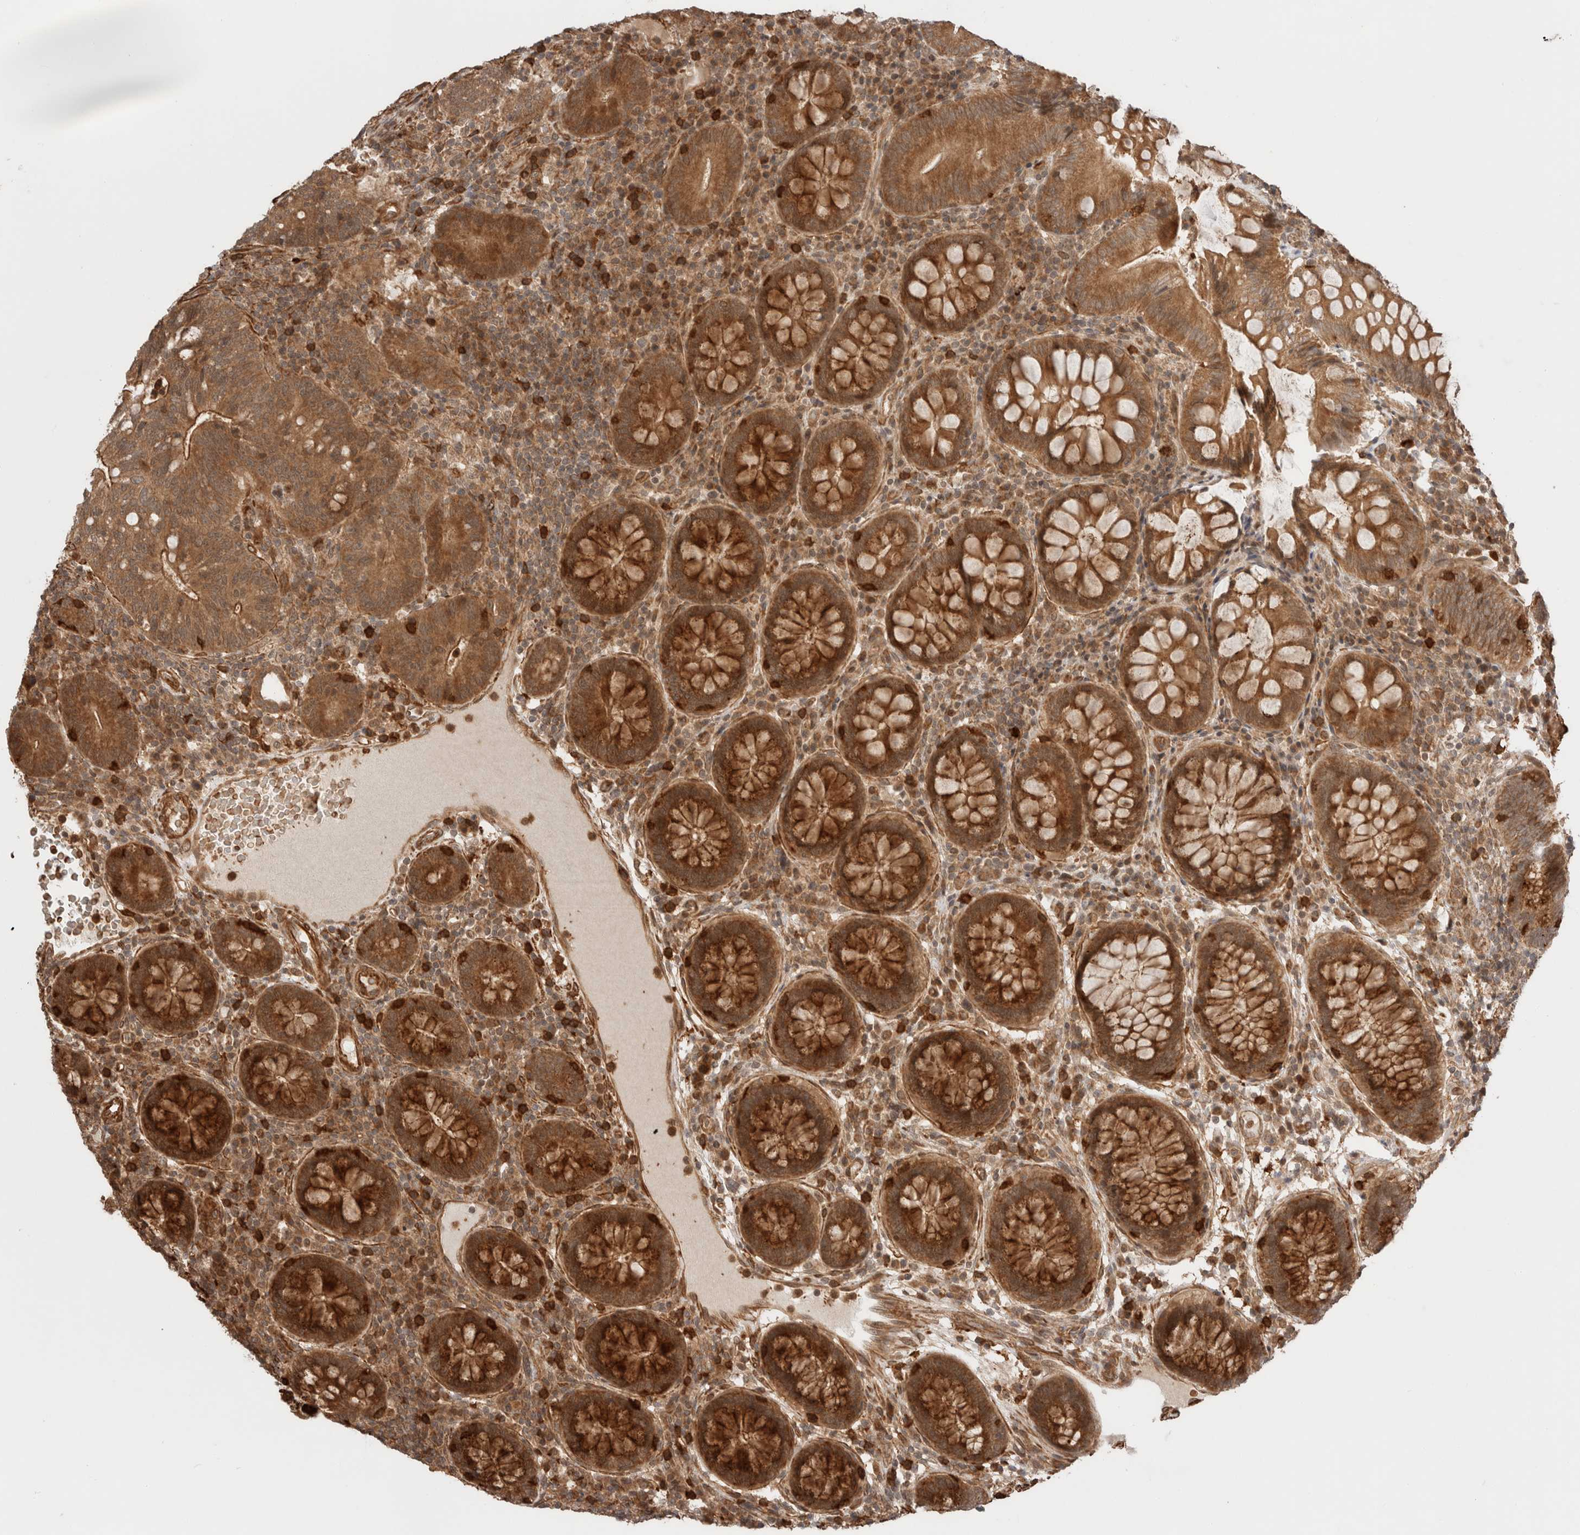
{"staining": {"intensity": "moderate", "quantity": ">75%", "location": "cytoplasmic/membranous"}, "tissue": "colorectal cancer", "cell_type": "Tumor cells", "image_type": "cancer", "snomed": [{"axis": "morphology", "description": "Adenocarcinoma, NOS"}, {"axis": "topography", "description": "Colon"}], "caption": "Colorectal cancer was stained to show a protein in brown. There is medium levels of moderate cytoplasmic/membranous staining in approximately >75% of tumor cells.", "gene": "ZNF649", "patient": {"sex": "female", "age": 66}}